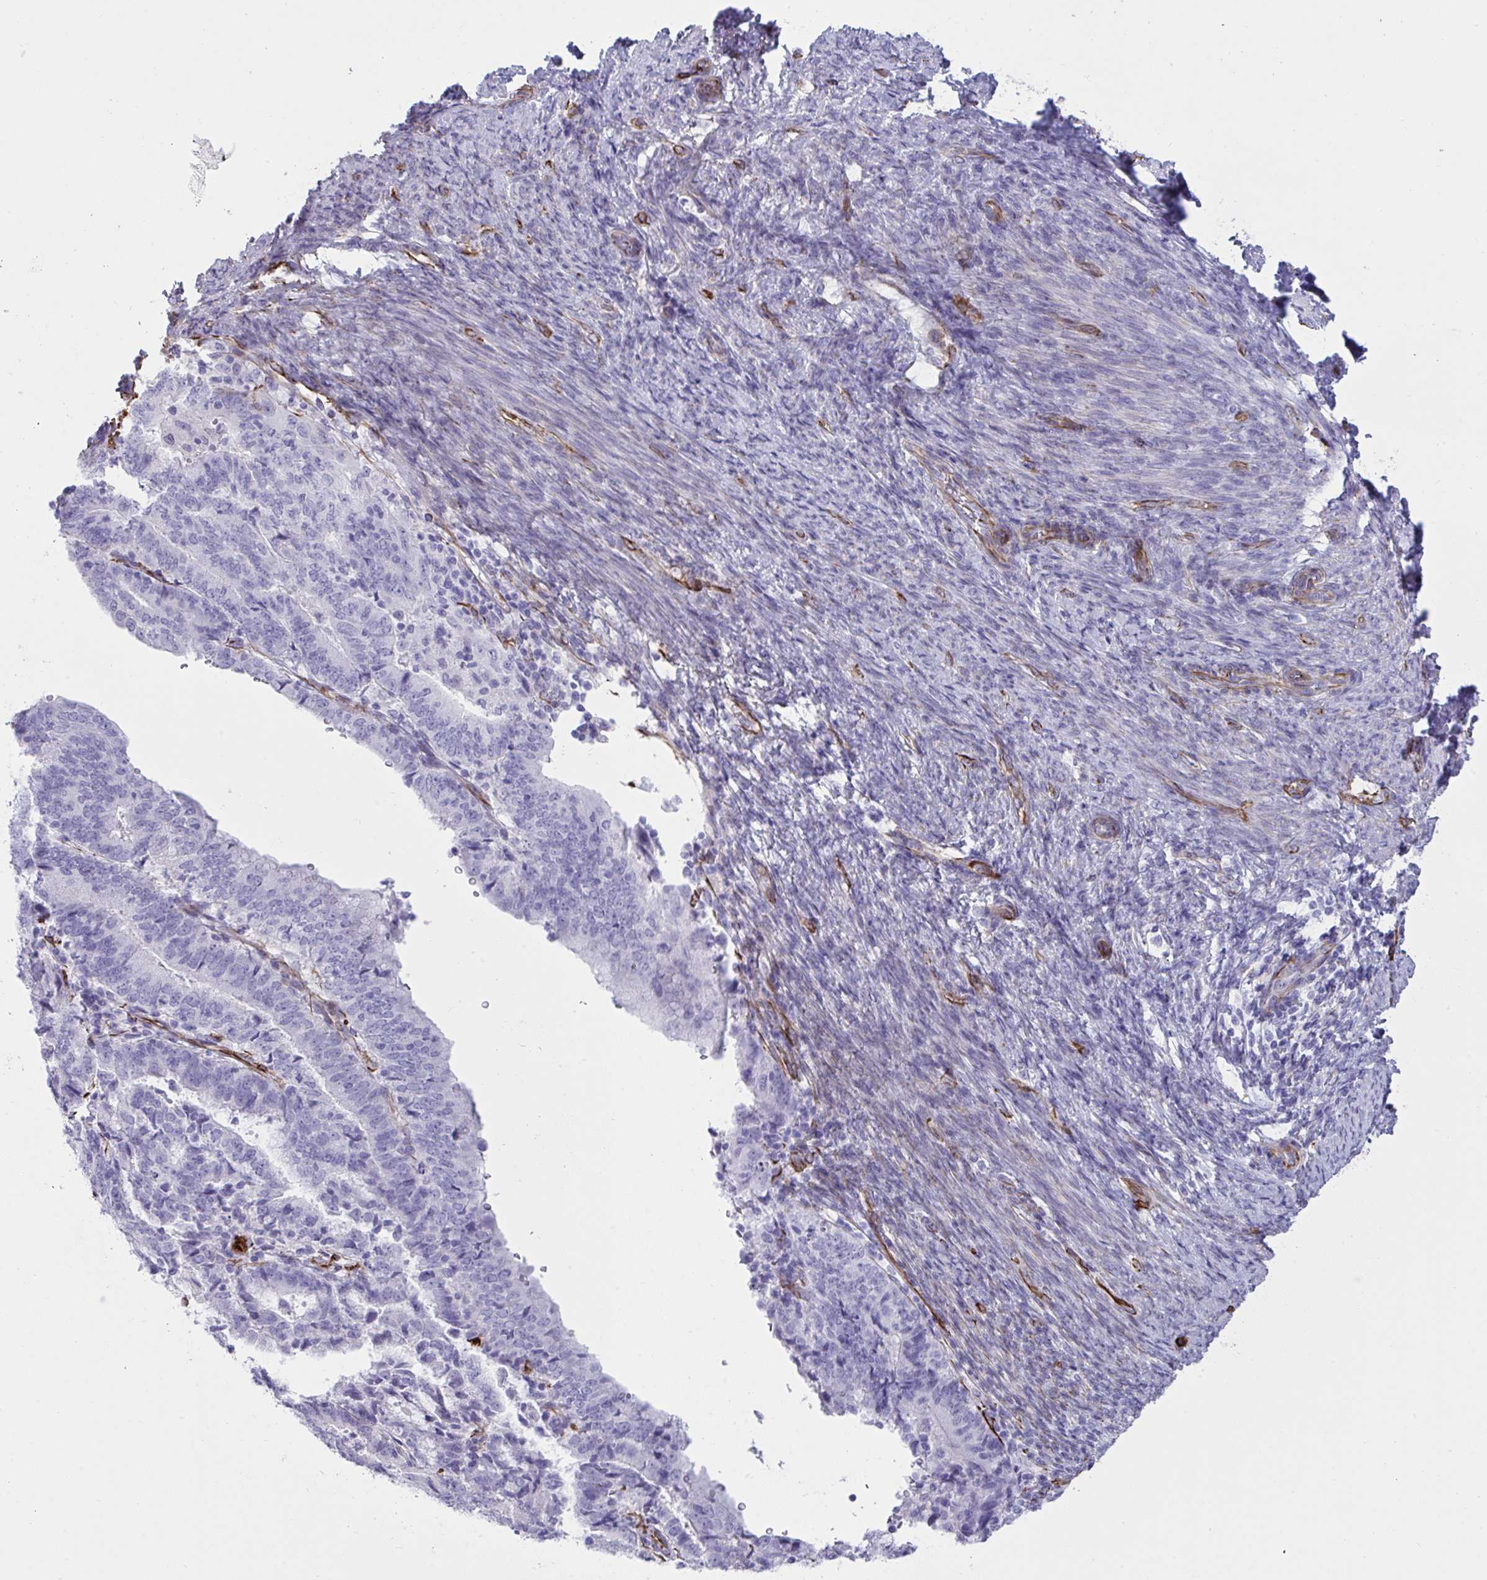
{"staining": {"intensity": "negative", "quantity": "none", "location": "none"}, "tissue": "endometrial cancer", "cell_type": "Tumor cells", "image_type": "cancer", "snomed": [{"axis": "morphology", "description": "Adenocarcinoma, NOS"}, {"axis": "topography", "description": "Endometrium"}], "caption": "Human endometrial cancer (adenocarcinoma) stained for a protein using IHC displays no positivity in tumor cells.", "gene": "SLC35B1", "patient": {"sex": "female", "age": 70}}